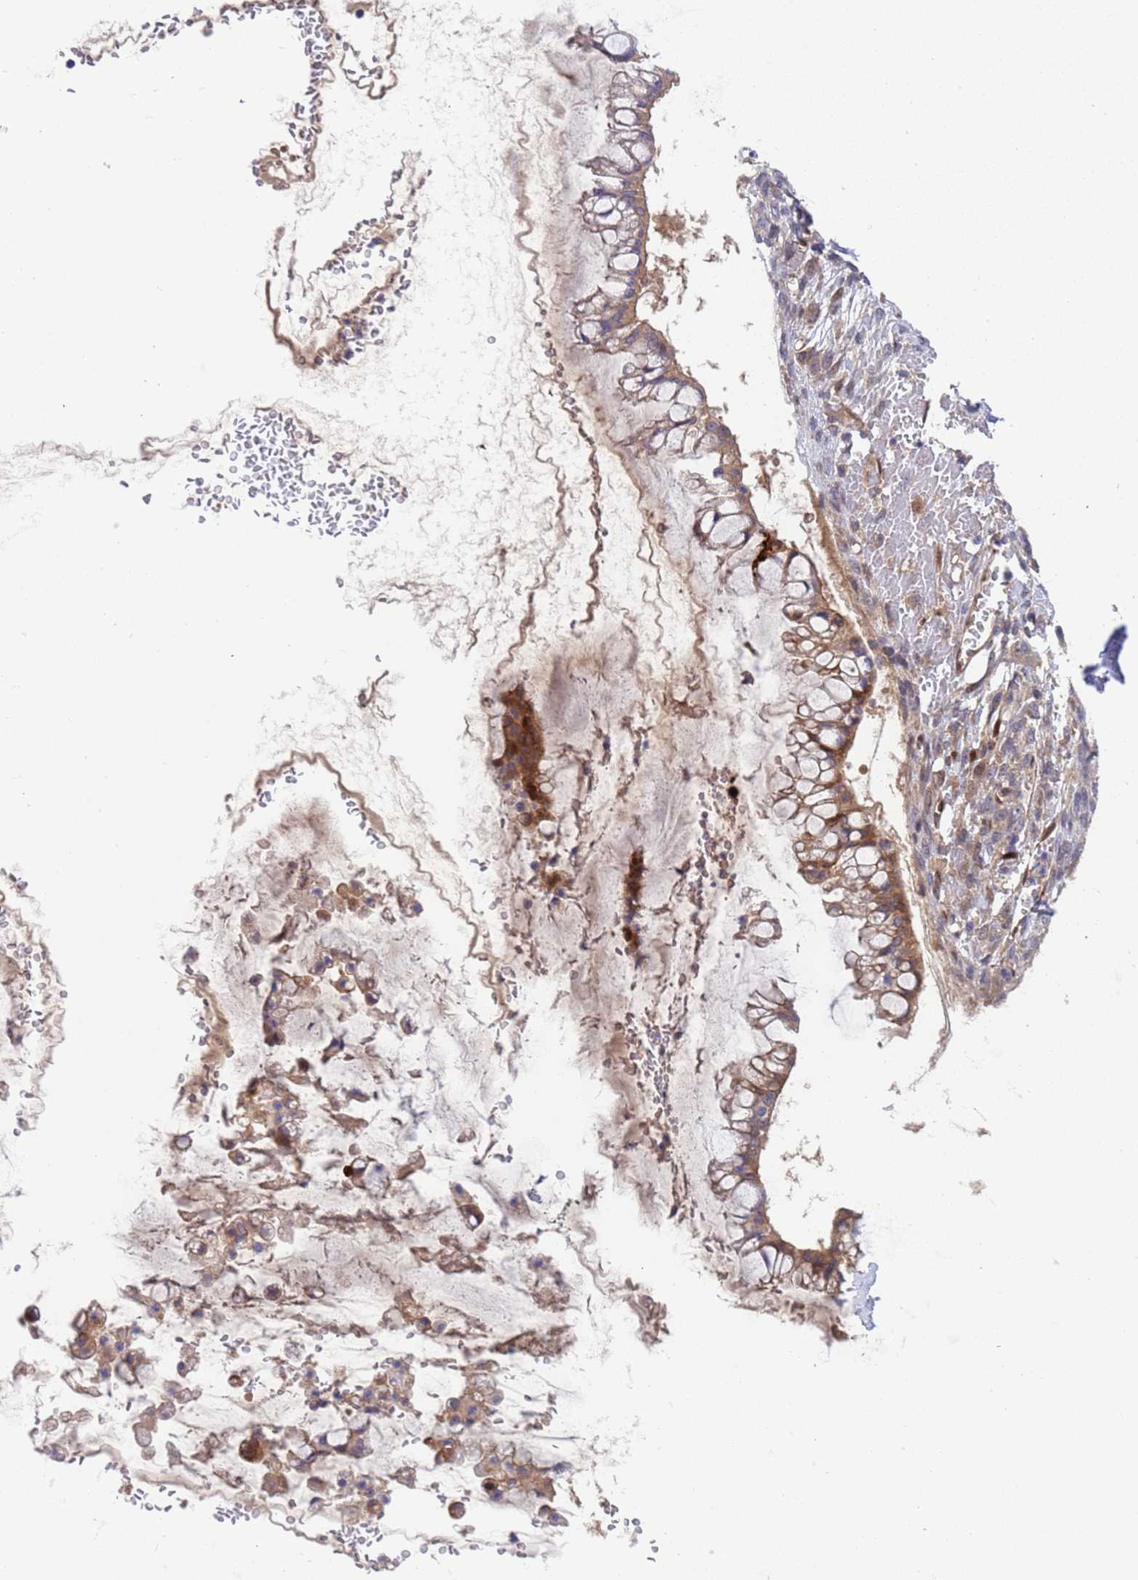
{"staining": {"intensity": "moderate", "quantity": ">75%", "location": "cytoplasmic/membranous,nuclear"}, "tissue": "ovarian cancer", "cell_type": "Tumor cells", "image_type": "cancer", "snomed": [{"axis": "morphology", "description": "Cystadenocarcinoma, mucinous, NOS"}, {"axis": "topography", "description": "Ovary"}], "caption": "Immunohistochemical staining of human ovarian mucinous cystadenocarcinoma displays moderate cytoplasmic/membranous and nuclear protein expression in approximately >75% of tumor cells.", "gene": "FOXRED1", "patient": {"sex": "female", "age": 73}}